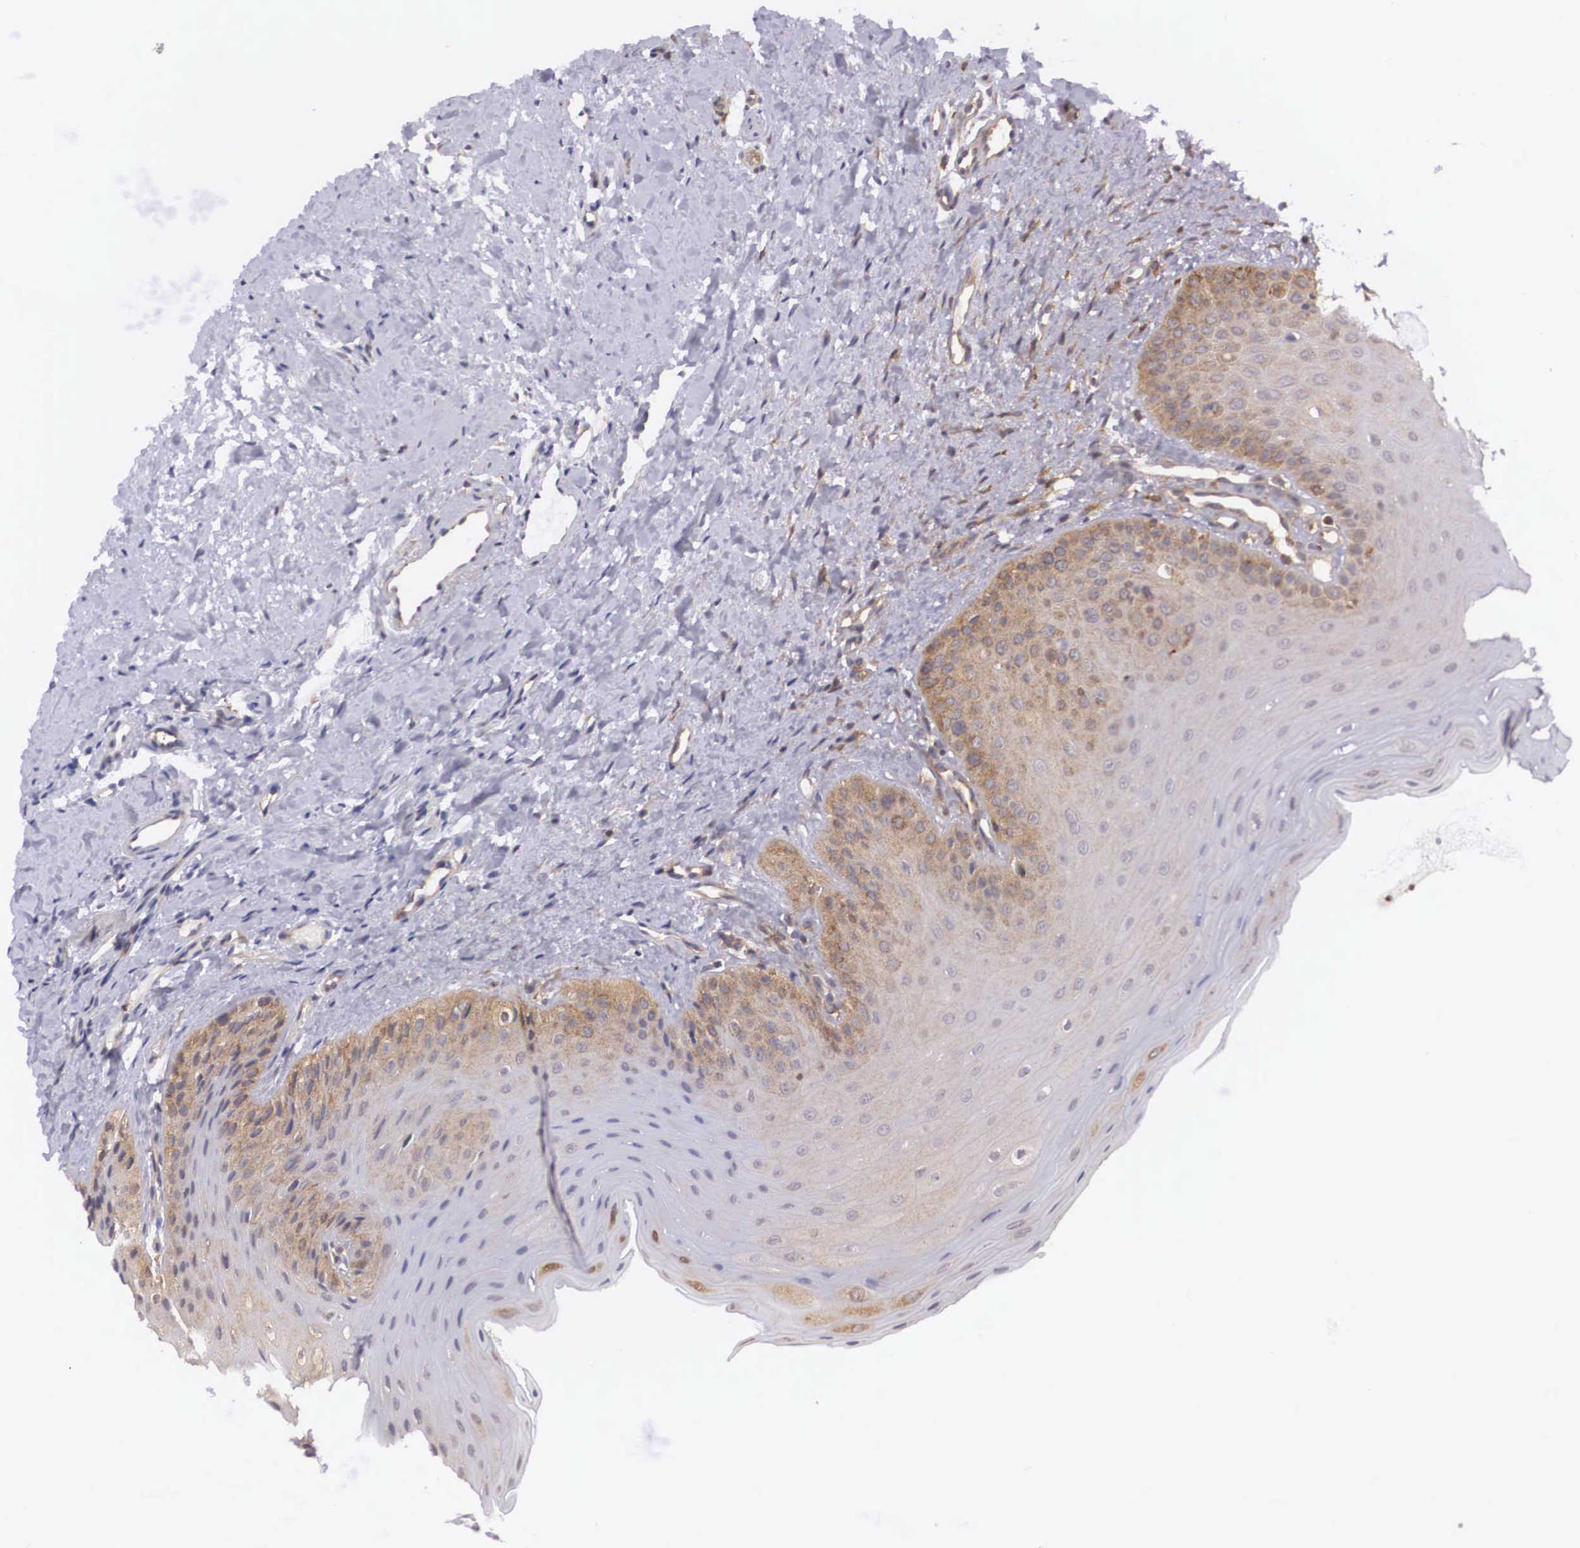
{"staining": {"intensity": "weak", "quantity": "25%-75%", "location": "cytoplasmic/membranous"}, "tissue": "oral mucosa", "cell_type": "Squamous epithelial cells", "image_type": "normal", "snomed": [{"axis": "morphology", "description": "Normal tissue, NOS"}, {"axis": "topography", "description": "Oral tissue"}], "caption": "Squamous epithelial cells demonstrate low levels of weak cytoplasmic/membranous staining in about 25%-75% of cells in unremarkable human oral mucosa. The protein is stained brown, and the nuclei are stained in blue (DAB IHC with brightfield microscopy, high magnification).", "gene": "GRIPAP1", "patient": {"sex": "female", "age": 23}}